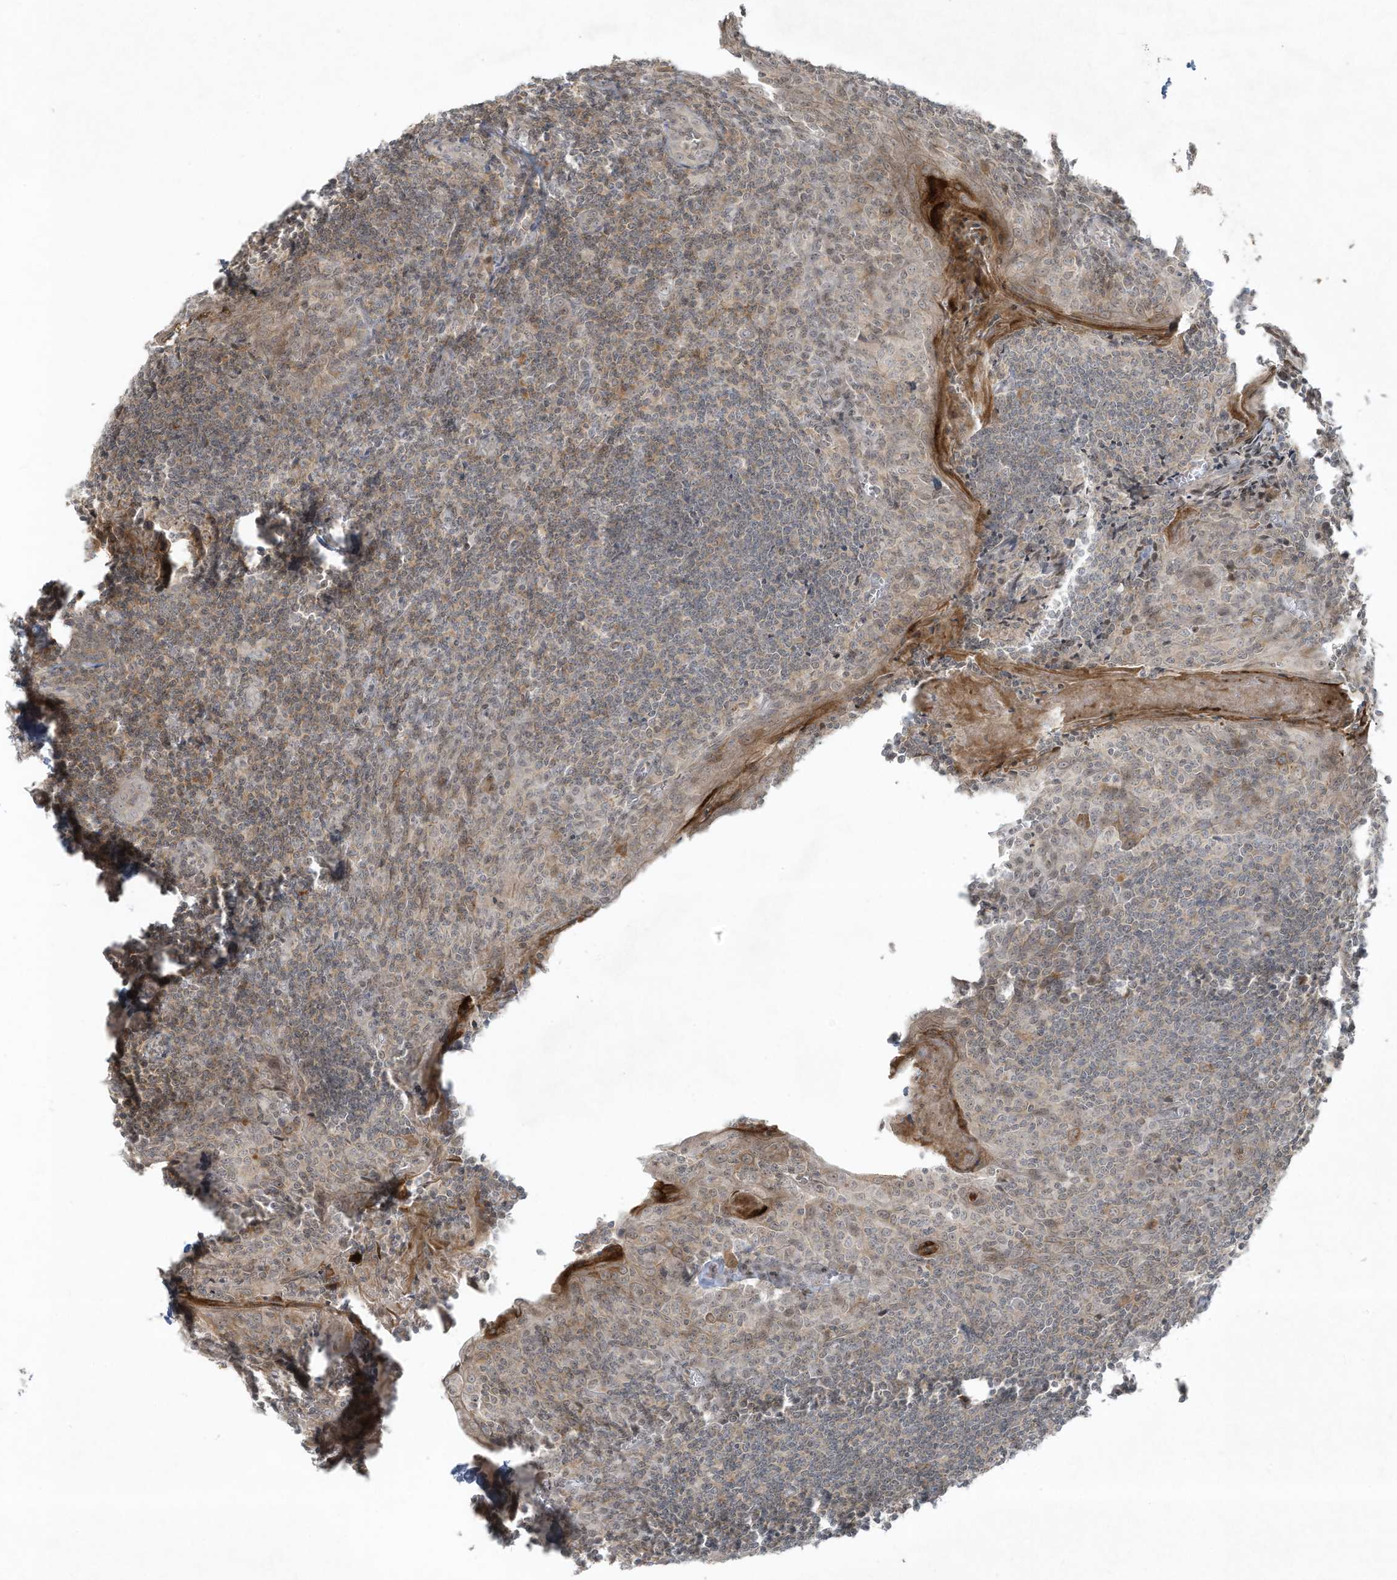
{"staining": {"intensity": "moderate", "quantity": "<25%", "location": "cytoplasmic/membranous"}, "tissue": "tonsil", "cell_type": "Germinal center cells", "image_type": "normal", "snomed": [{"axis": "morphology", "description": "Normal tissue, NOS"}, {"axis": "topography", "description": "Tonsil"}], "caption": "Protein staining by immunohistochemistry (IHC) reveals moderate cytoplasmic/membranous staining in approximately <25% of germinal center cells in unremarkable tonsil.", "gene": "ZNF263", "patient": {"sex": "male", "age": 27}}